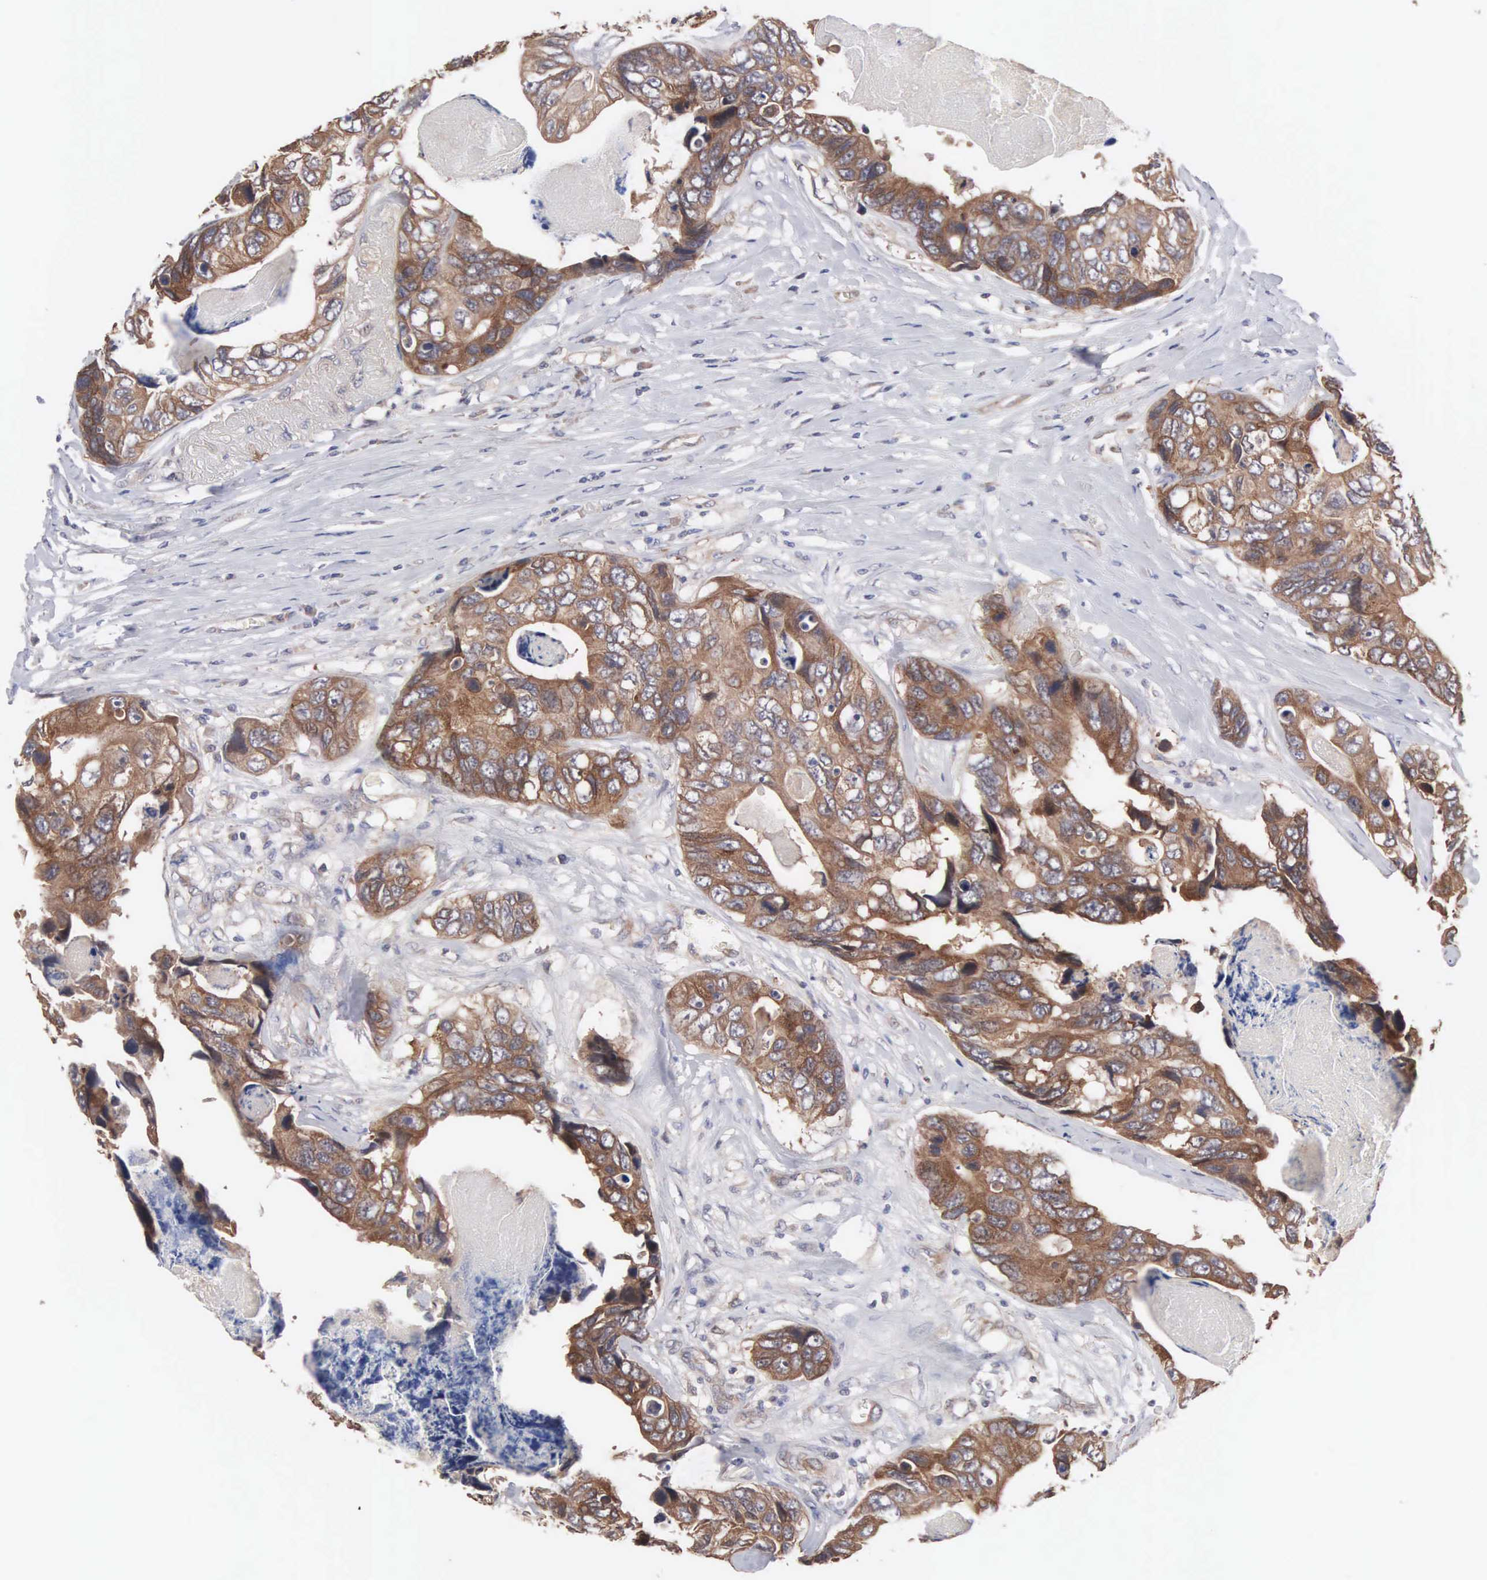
{"staining": {"intensity": "strong", "quantity": ">75%", "location": "cytoplasmic/membranous"}, "tissue": "colorectal cancer", "cell_type": "Tumor cells", "image_type": "cancer", "snomed": [{"axis": "morphology", "description": "Adenocarcinoma, NOS"}, {"axis": "topography", "description": "Colon"}], "caption": "IHC histopathology image of colorectal cancer stained for a protein (brown), which demonstrates high levels of strong cytoplasmic/membranous expression in about >75% of tumor cells.", "gene": "INF2", "patient": {"sex": "female", "age": 86}}